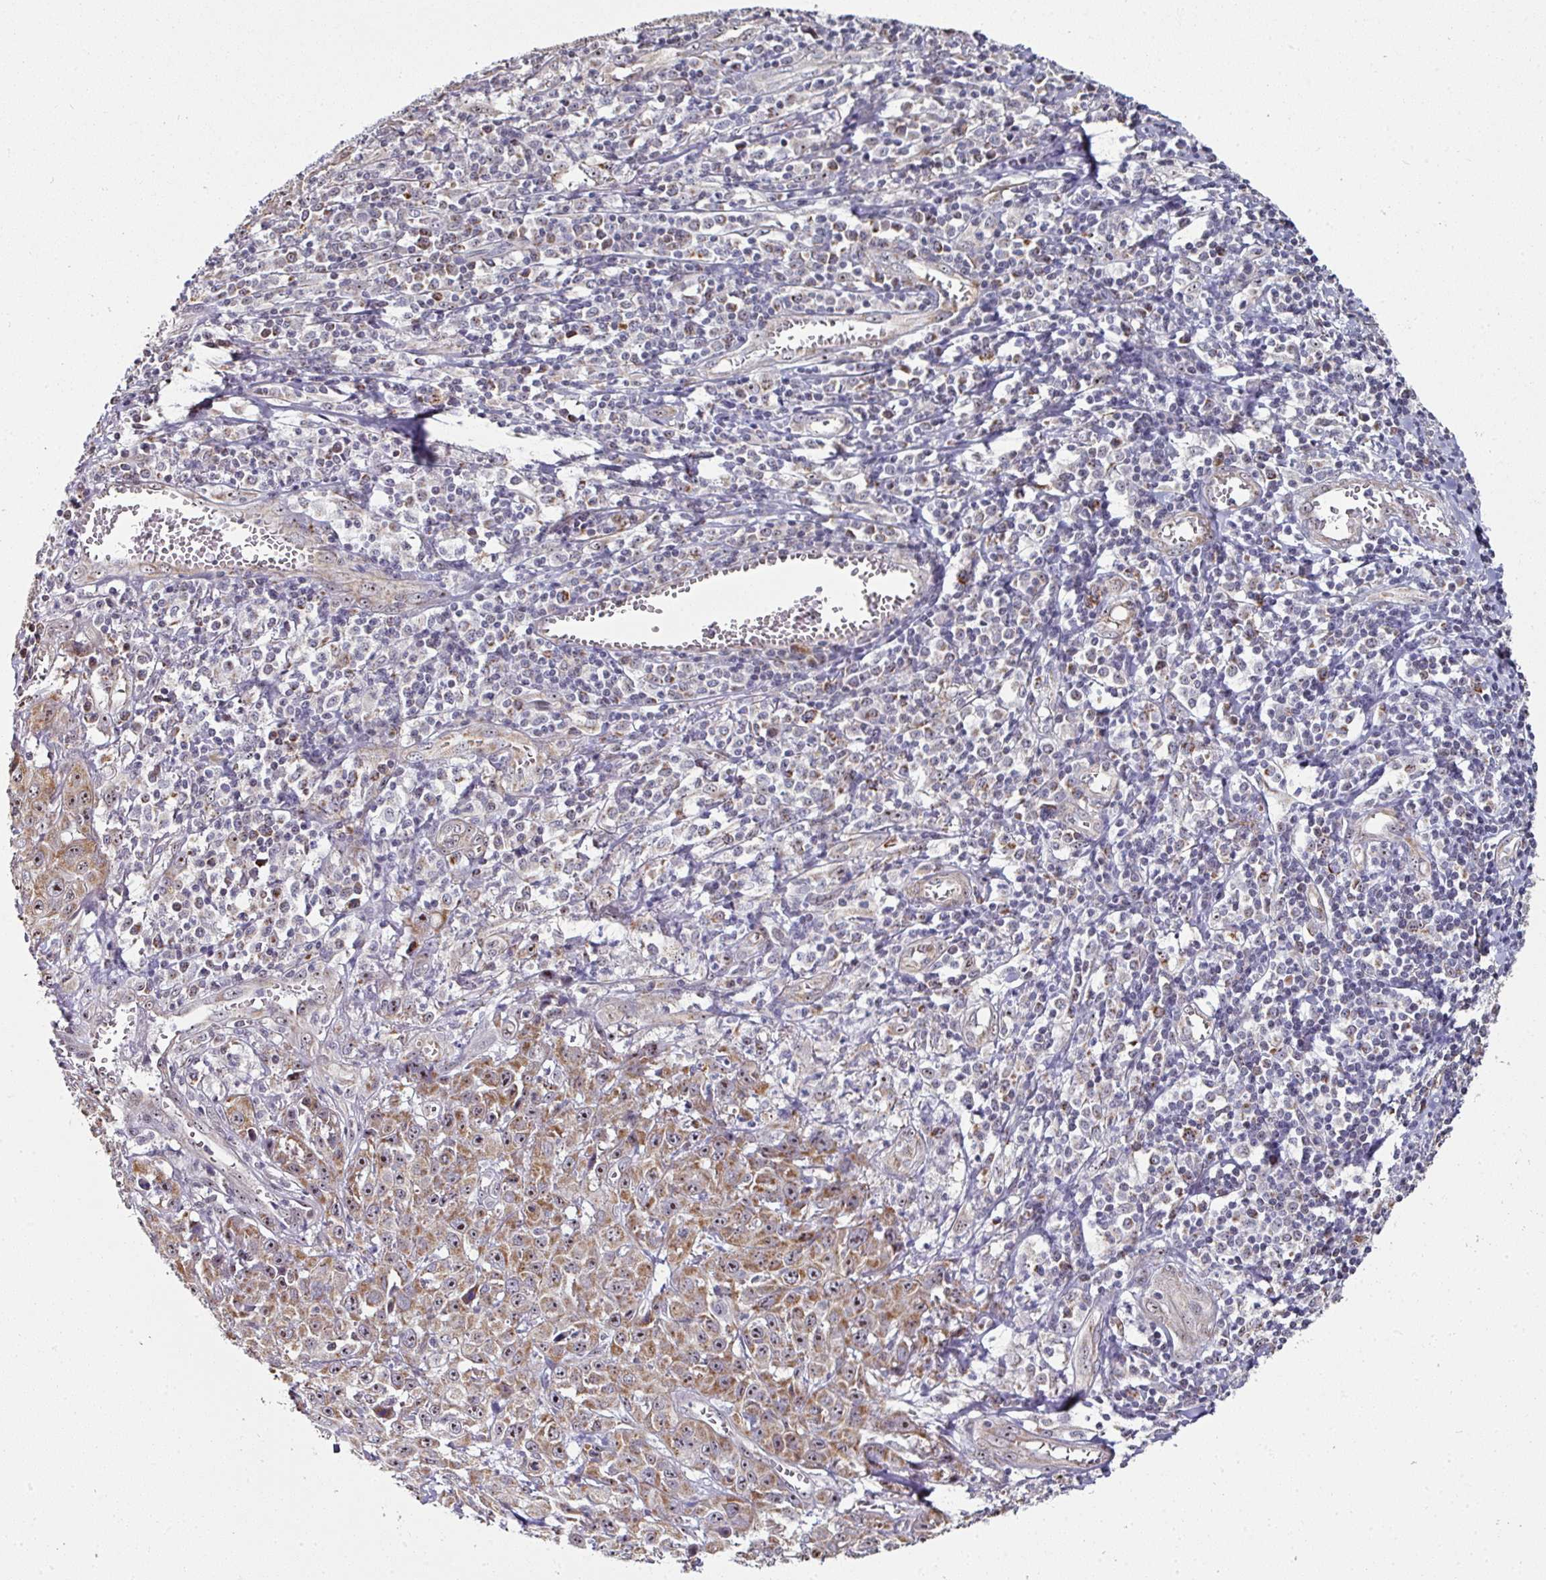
{"staining": {"intensity": "moderate", "quantity": ">75%", "location": "cytoplasmic/membranous,nuclear"}, "tissue": "skin cancer", "cell_type": "Tumor cells", "image_type": "cancer", "snomed": [{"axis": "morphology", "description": "Squamous cell carcinoma, NOS"}, {"axis": "topography", "description": "Skin"}, {"axis": "topography", "description": "Vulva"}], "caption": "Skin squamous cell carcinoma was stained to show a protein in brown. There is medium levels of moderate cytoplasmic/membranous and nuclear expression in about >75% of tumor cells. Using DAB (3,3'-diaminobenzidine) (brown) and hematoxylin (blue) stains, captured at high magnification using brightfield microscopy.", "gene": "NACC2", "patient": {"sex": "female", "age": 71}}